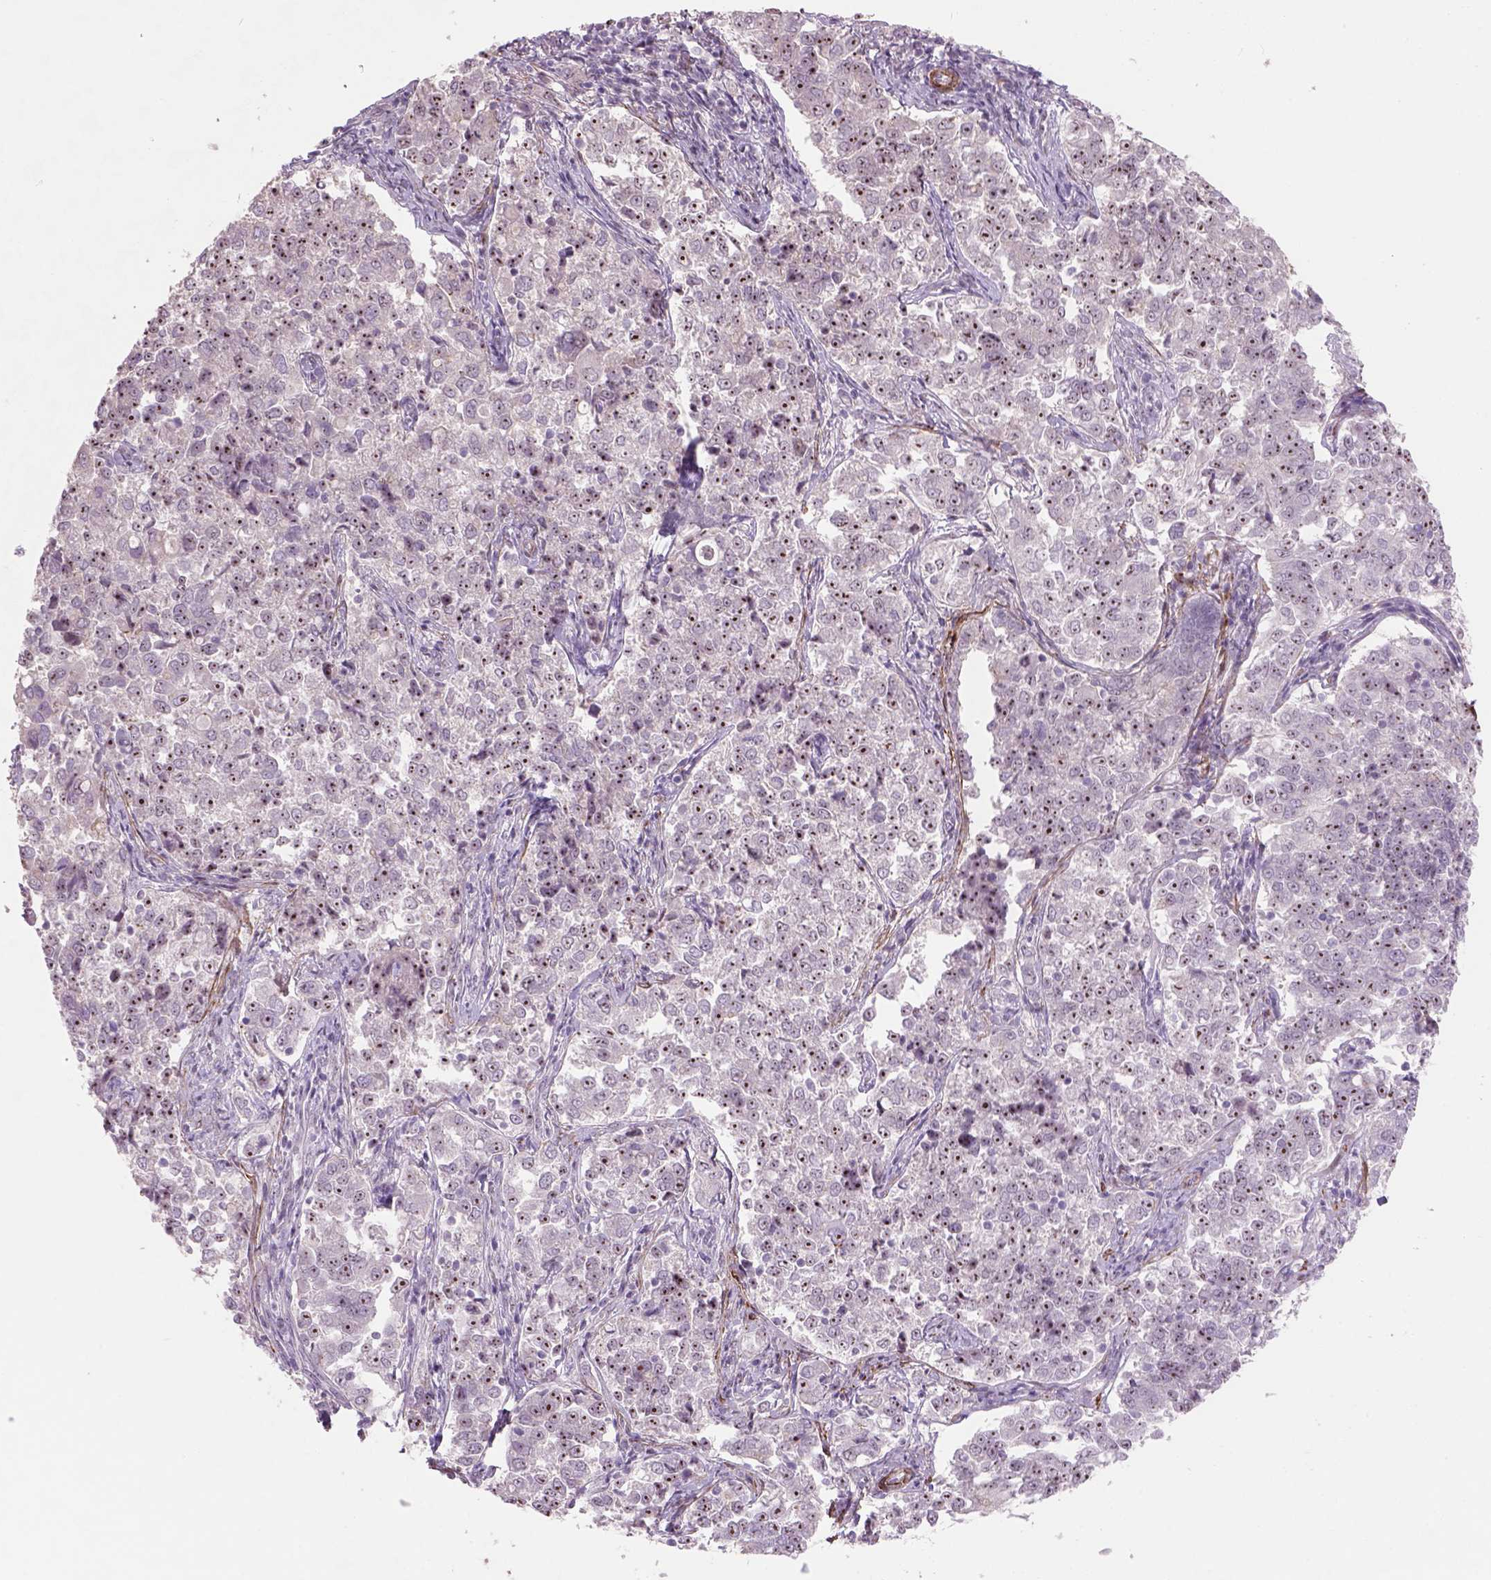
{"staining": {"intensity": "strong", "quantity": ">75%", "location": "nuclear"}, "tissue": "endometrial cancer", "cell_type": "Tumor cells", "image_type": "cancer", "snomed": [{"axis": "morphology", "description": "Adenocarcinoma, NOS"}, {"axis": "topography", "description": "Endometrium"}], "caption": "Adenocarcinoma (endometrial) stained for a protein (brown) demonstrates strong nuclear positive expression in about >75% of tumor cells.", "gene": "RRS1", "patient": {"sex": "female", "age": 43}}